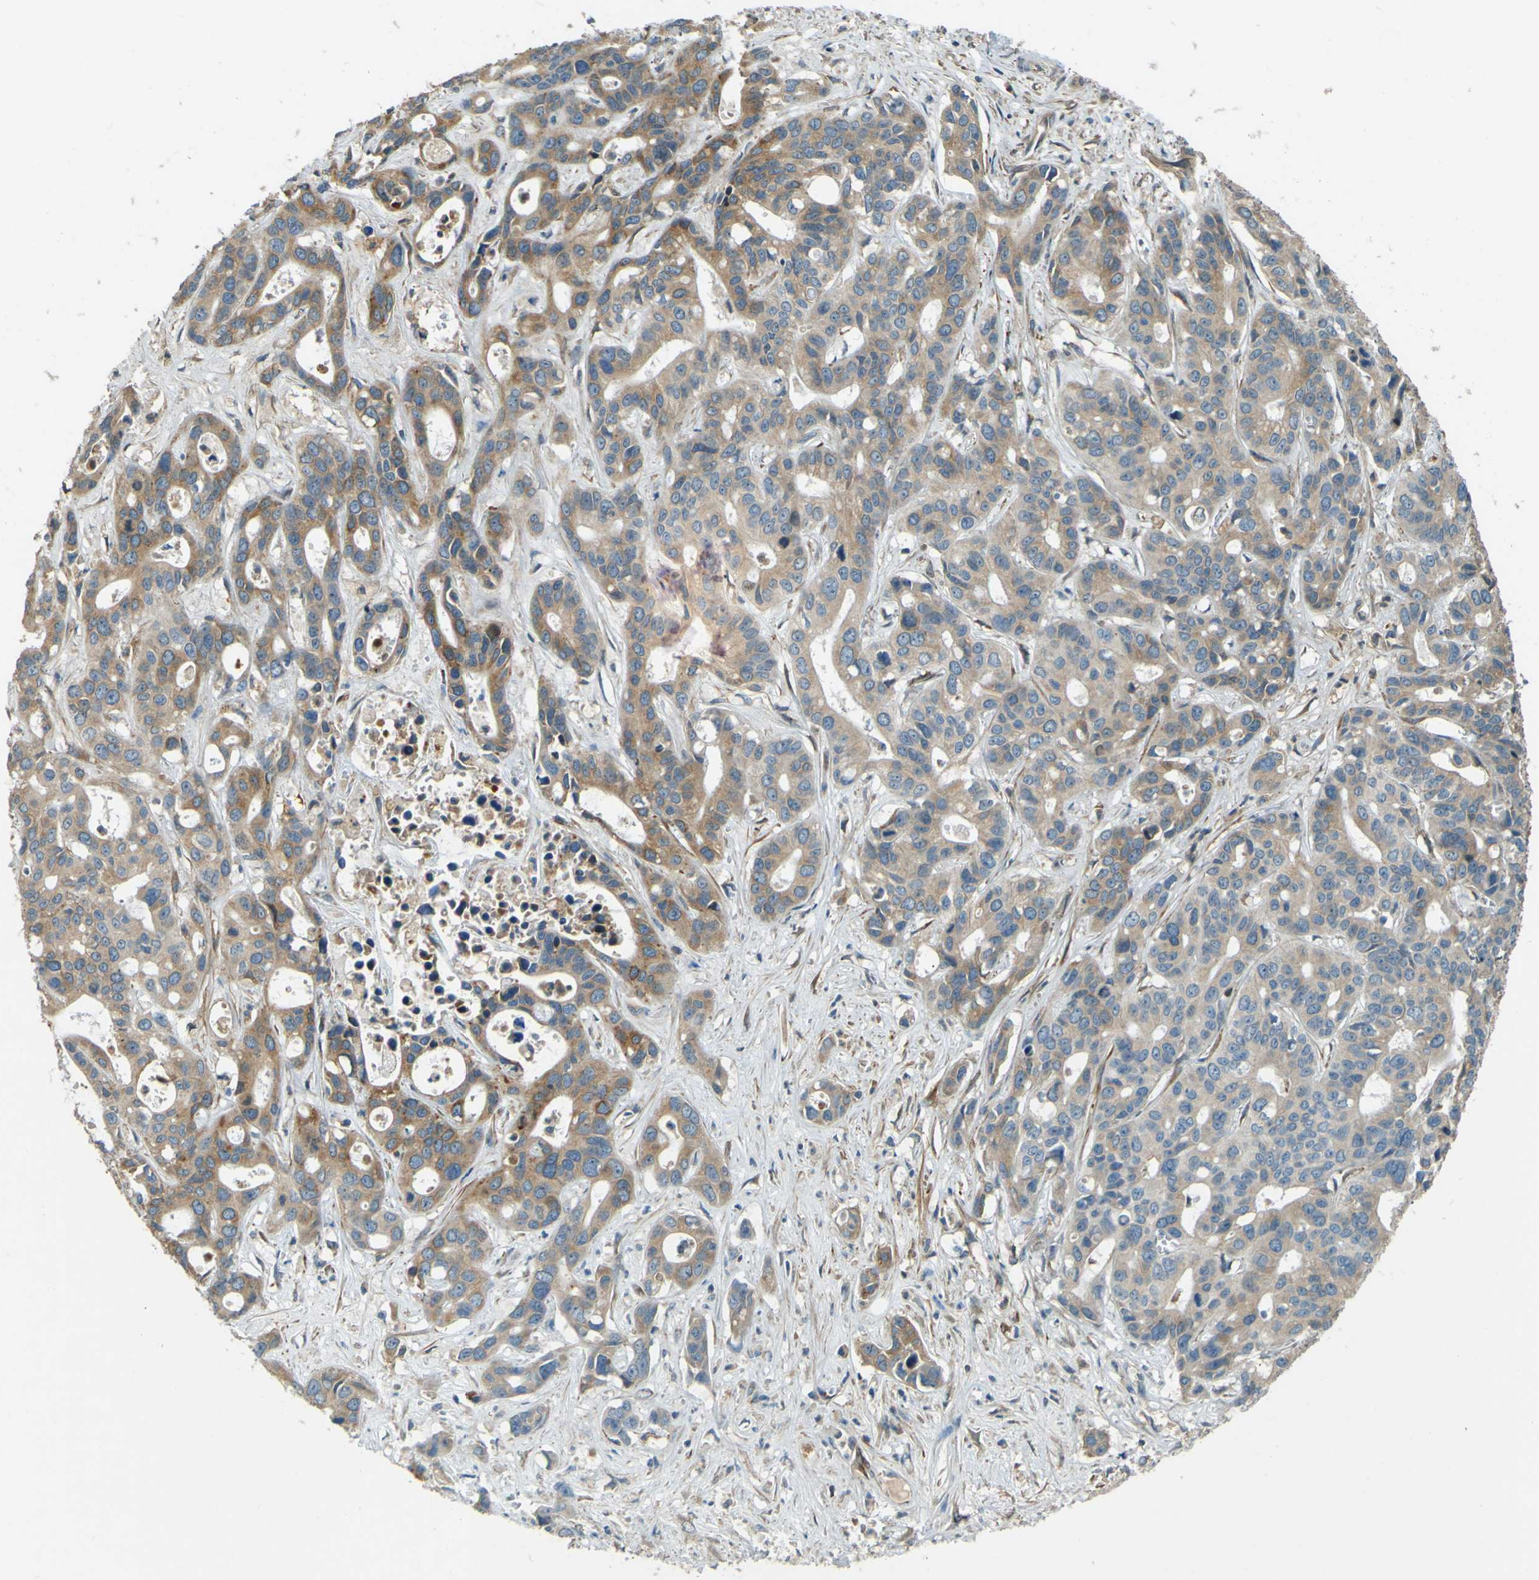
{"staining": {"intensity": "moderate", "quantity": "<25%", "location": "cytoplasmic/membranous"}, "tissue": "liver cancer", "cell_type": "Tumor cells", "image_type": "cancer", "snomed": [{"axis": "morphology", "description": "Cholangiocarcinoma"}, {"axis": "topography", "description": "Liver"}], "caption": "The image reveals immunohistochemical staining of cholangiocarcinoma (liver). There is moderate cytoplasmic/membranous positivity is appreciated in about <25% of tumor cells.", "gene": "LPCAT1", "patient": {"sex": "female", "age": 65}}